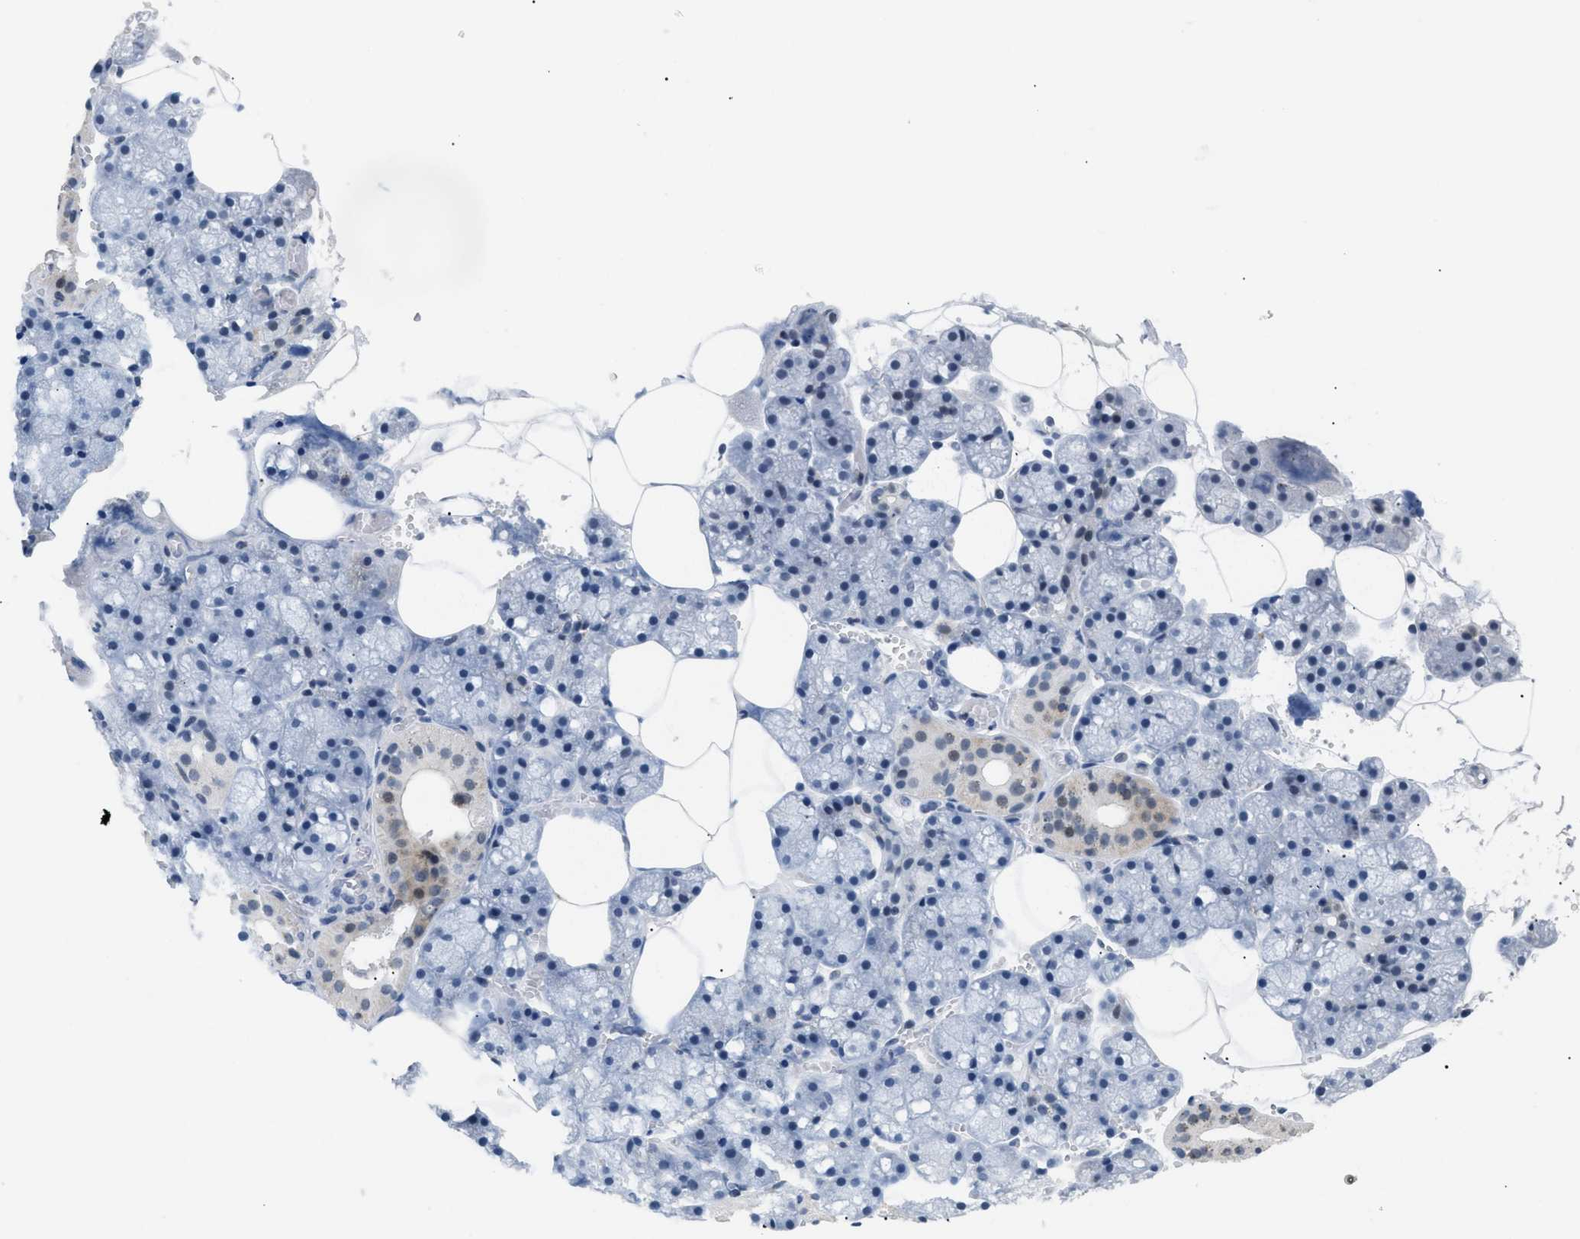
{"staining": {"intensity": "weak", "quantity": "<25%", "location": "cytoplasmic/membranous"}, "tissue": "salivary gland", "cell_type": "Glandular cells", "image_type": "normal", "snomed": [{"axis": "morphology", "description": "Normal tissue, NOS"}, {"axis": "topography", "description": "Salivary gland"}], "caption": "A micrograph of human salivary gland is negative for staining in glandular cells. (DAB (3,3'-diaminobenzidine) IHC with hematoxylin counter stain).", "gene": "KCNC3", "patient": {"sex": "male", "age": 62}}